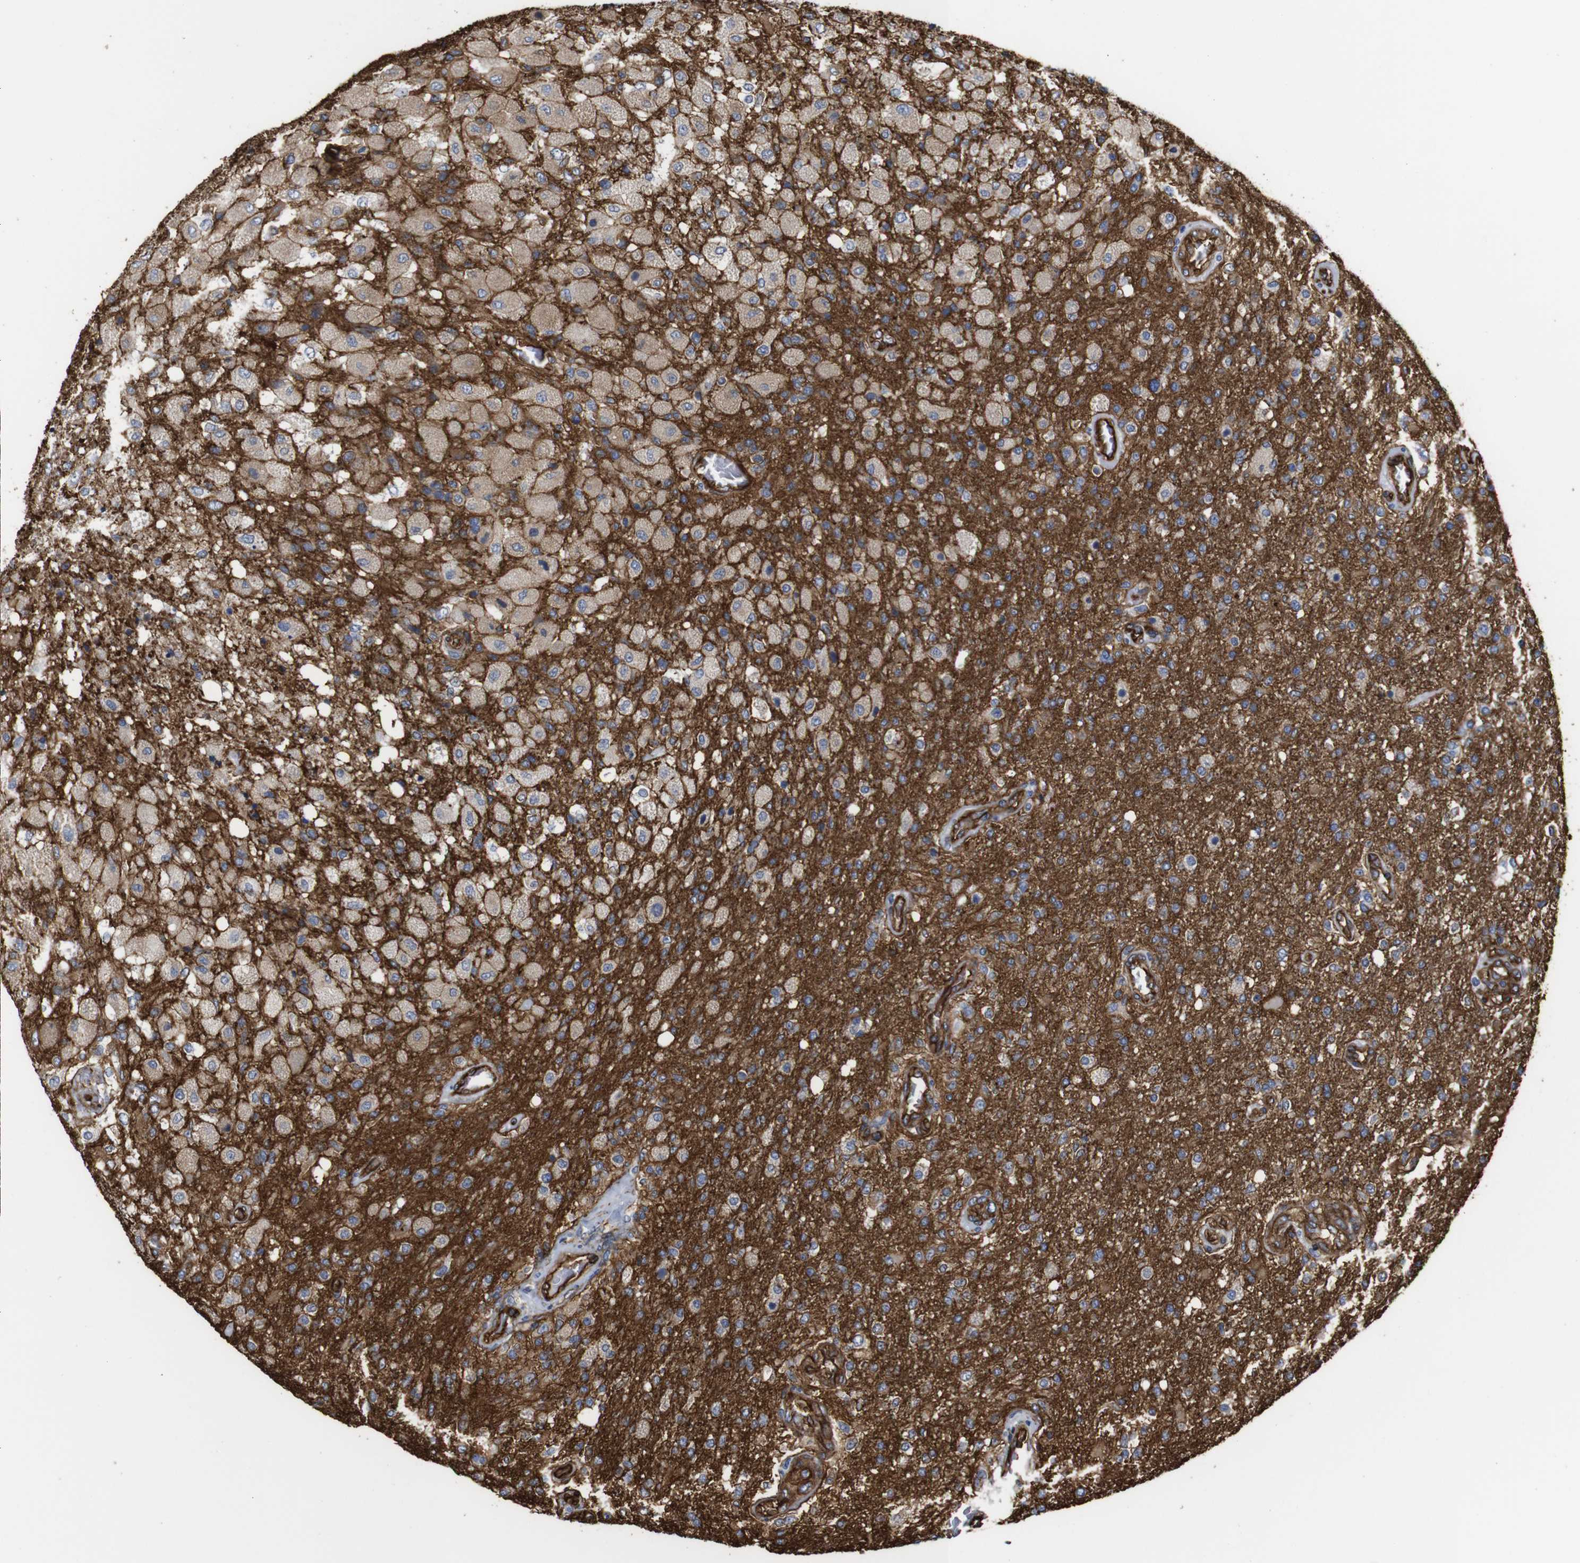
{"staining": {"intensity": "weak", "quantity": ">75%", "location": "cytoplasmic/membranous"}, "tissue": "glioma", "cell_type": "Tumor cells", "image_type": "cancer", "snomed": [{"axis": "morphology", "description": "Normal tissue, NOS"}, {"axis": "morphology", "description": "Glioma, malignant, High grade"}, {"axis": "topography", "description": "Cerebral cortex"}], "caption": "Immunohistochemical staining of human malignant high-grade glioma displays low levels of weak cytoplasmic/membranous protein staining in about >75% of tumor cells.", "gene": "SPTBN1", "patient": {"sex": "male", "age": 77}}